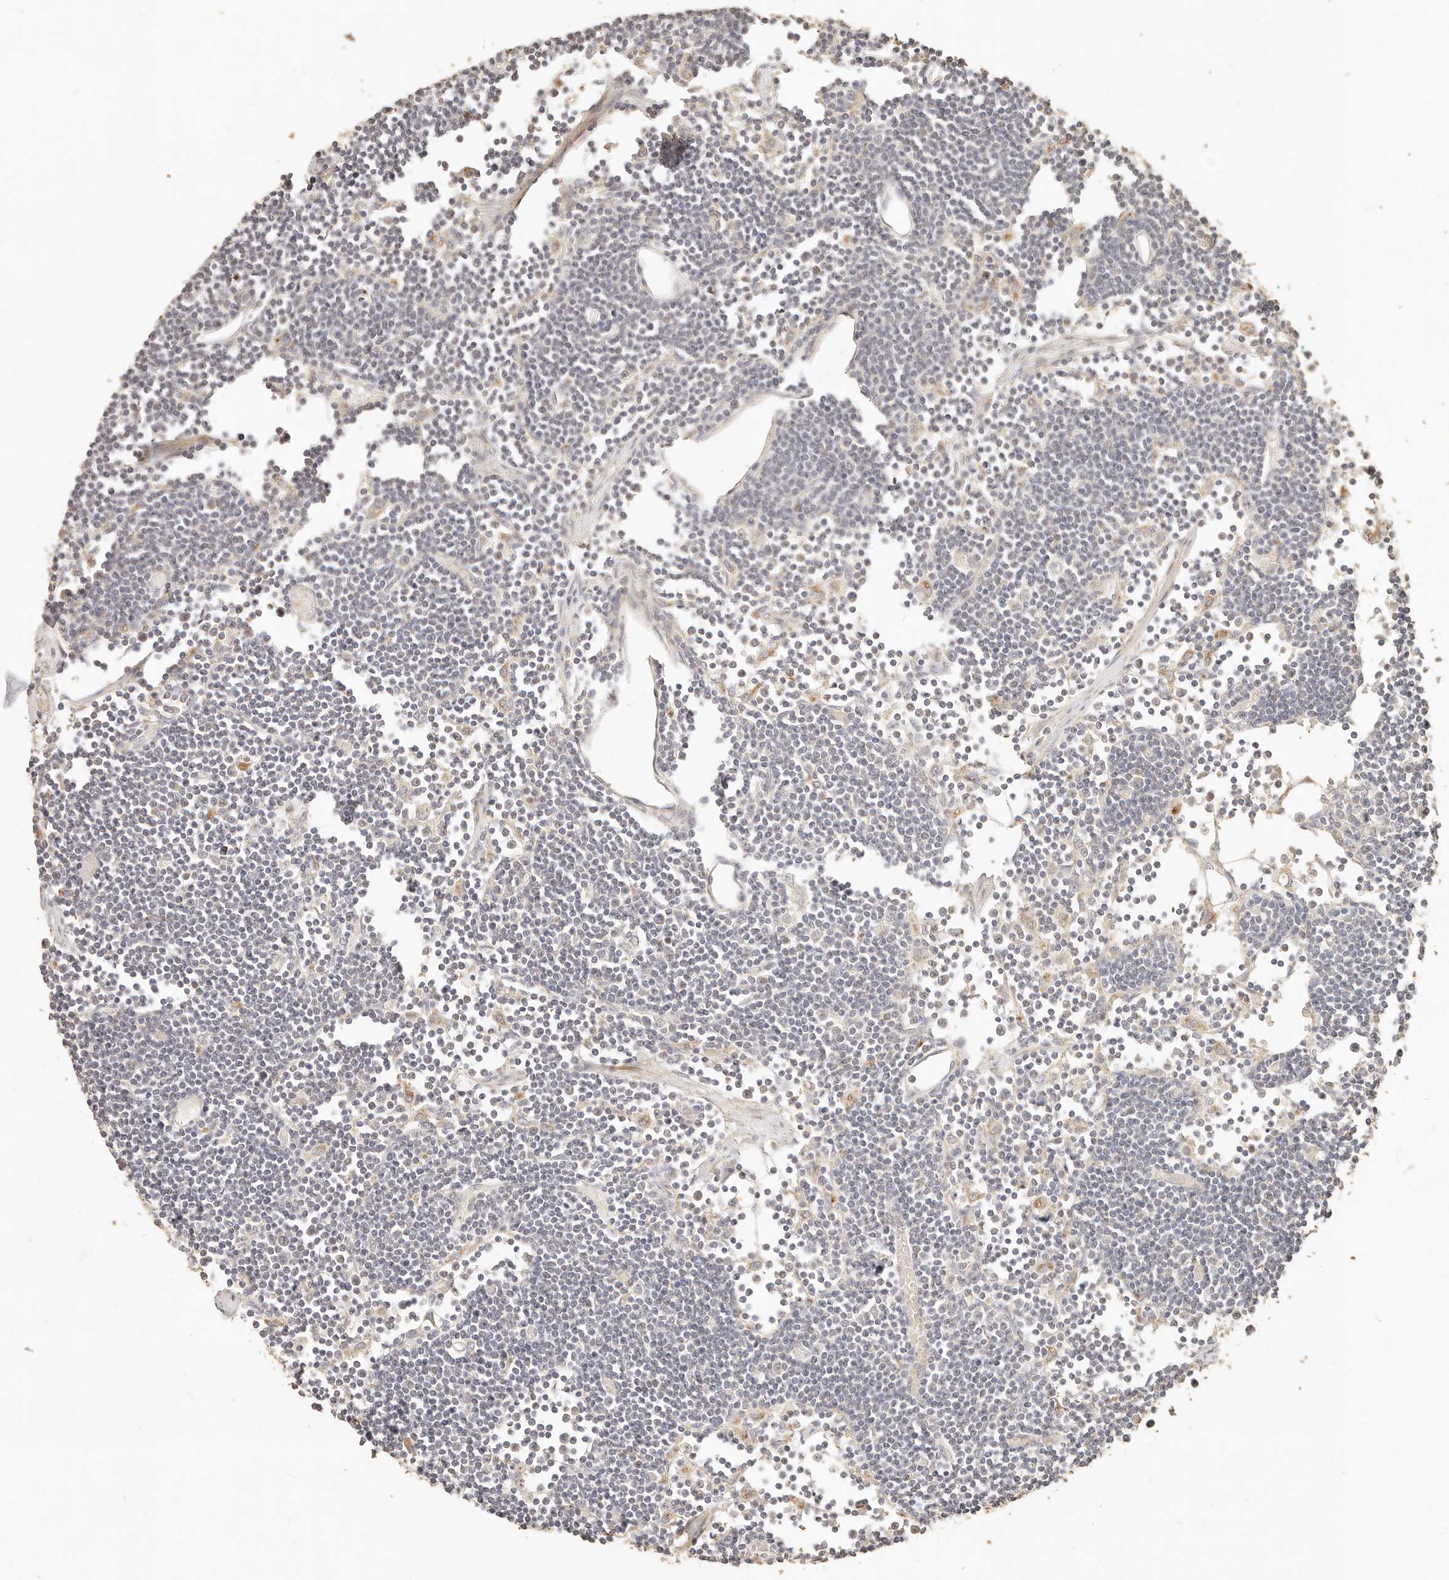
{"staining": {"intensity": "moderate", "quantity": "25%-75%", "location": "cytoplasmic/membranous"}, "tissue": "lymph node", "cell_type": "Germinal center cells", "image_type": "normal", "snomed": [{"axis": "morphology", "description": "Normal tissue, NOS"}, {"axis": "topography", "description": "Lymph node"}], "caption": "Germinal center cells exhibit medium levels of moderate cytoplasmic/membranous staining in about 25%-75% of cells in normal lymph node. The staining was performed using DAB to visualize the protein expression in brown, while the nuclei were stained in blue with hematoxylin (Magnification: 20x).", "gene": "PTPN22", "patient": {"sex": "female", "age": 11}}